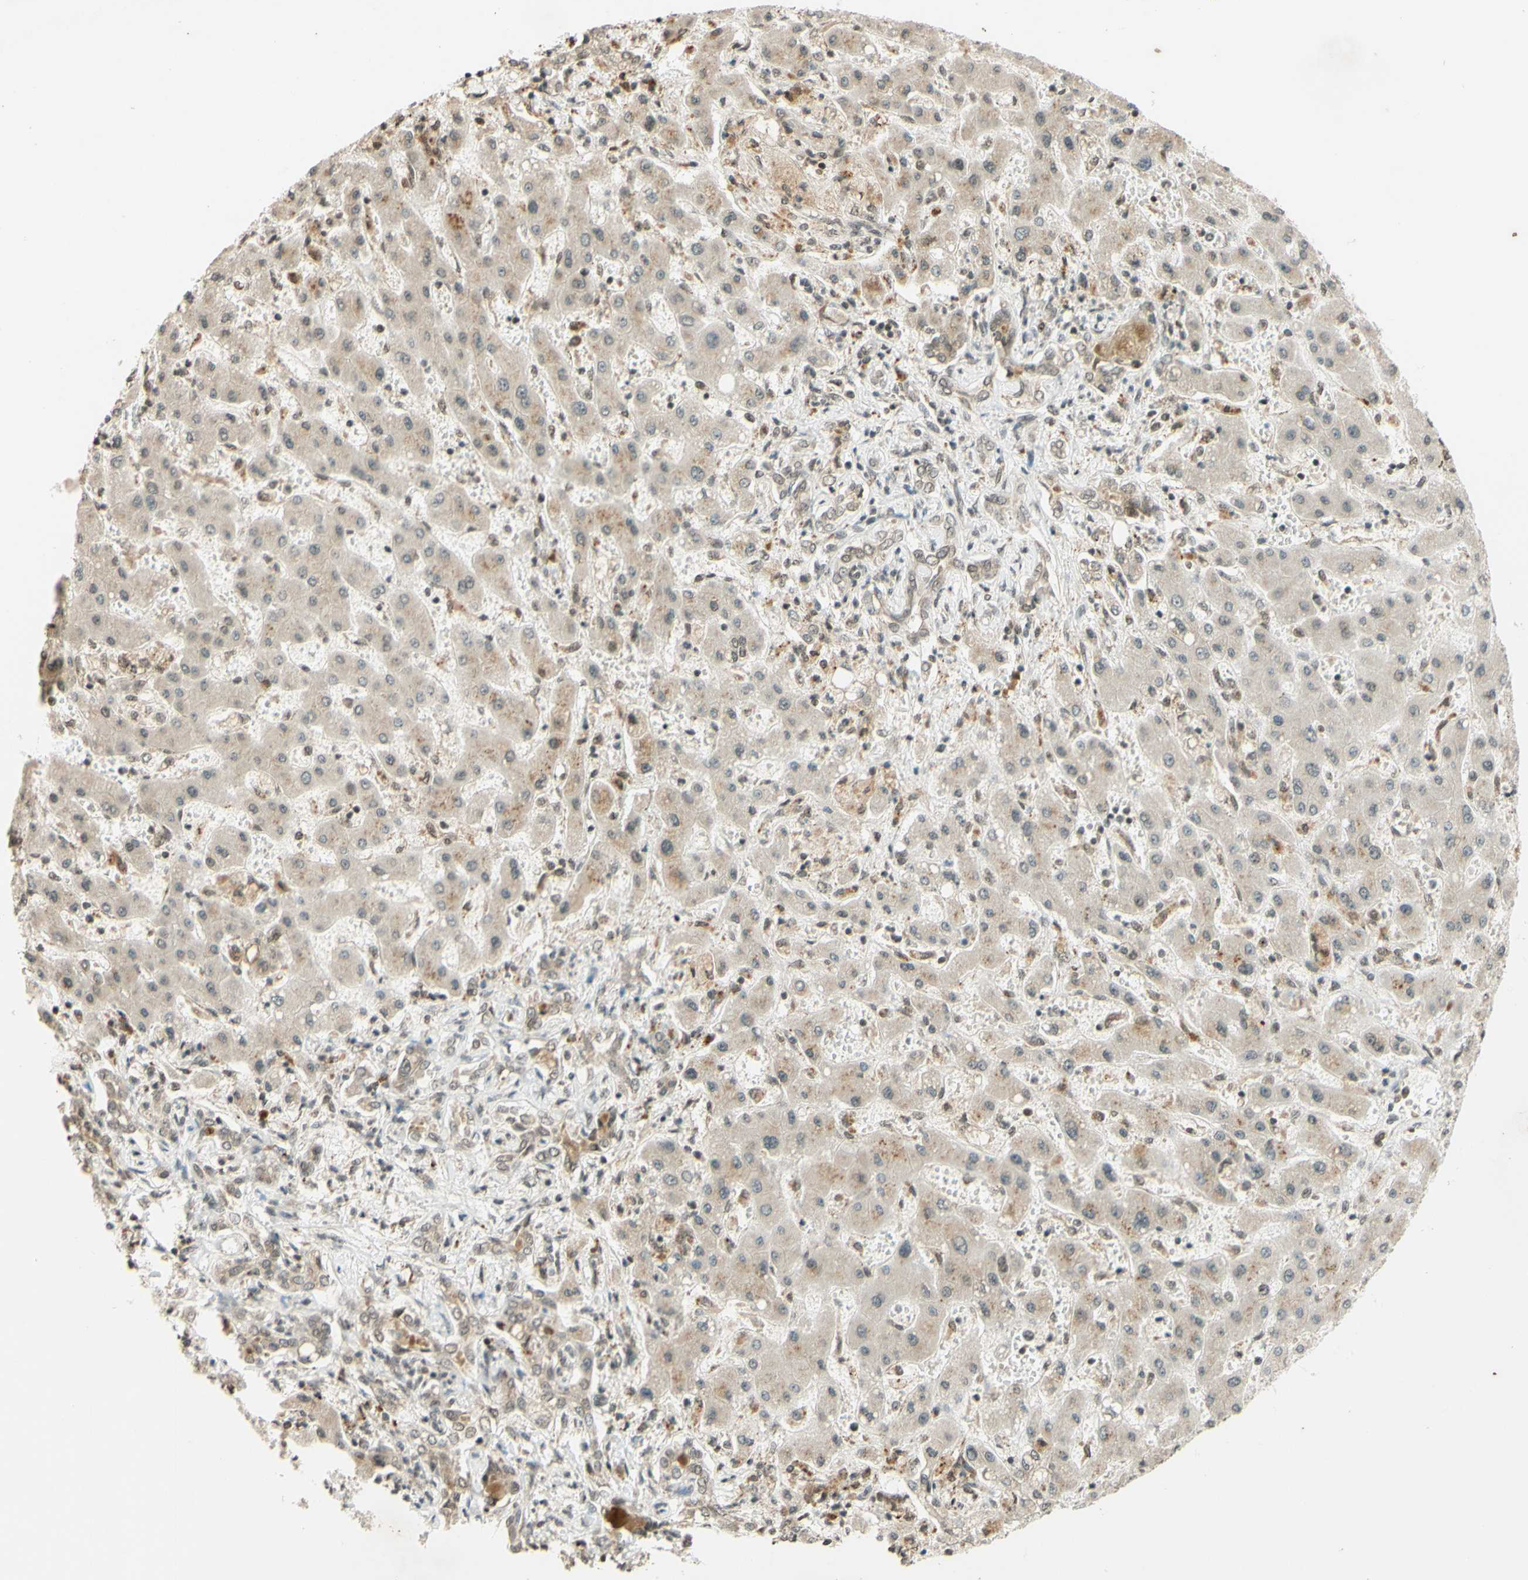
{"staining": {"intensity": "weak", "quantity": ">75%", "location": "nuclear"}, "tissue": "liver cancer", "cell_type": "Tumor cells", "image_type": "cancer", "snomed": [{"axis": "morphology", "description": "Cholangiocarcinoma"}, {"axis": "topography", "description": "Liver"}], "caption": "Cholangiocarcinoma (liver) was stained to show a protein in brown. There is low levels of weak nuclear staining in about >75% of tumor cells.", "gene": "SMARCB1", "patient": {"sex": "male", "age": 50}}